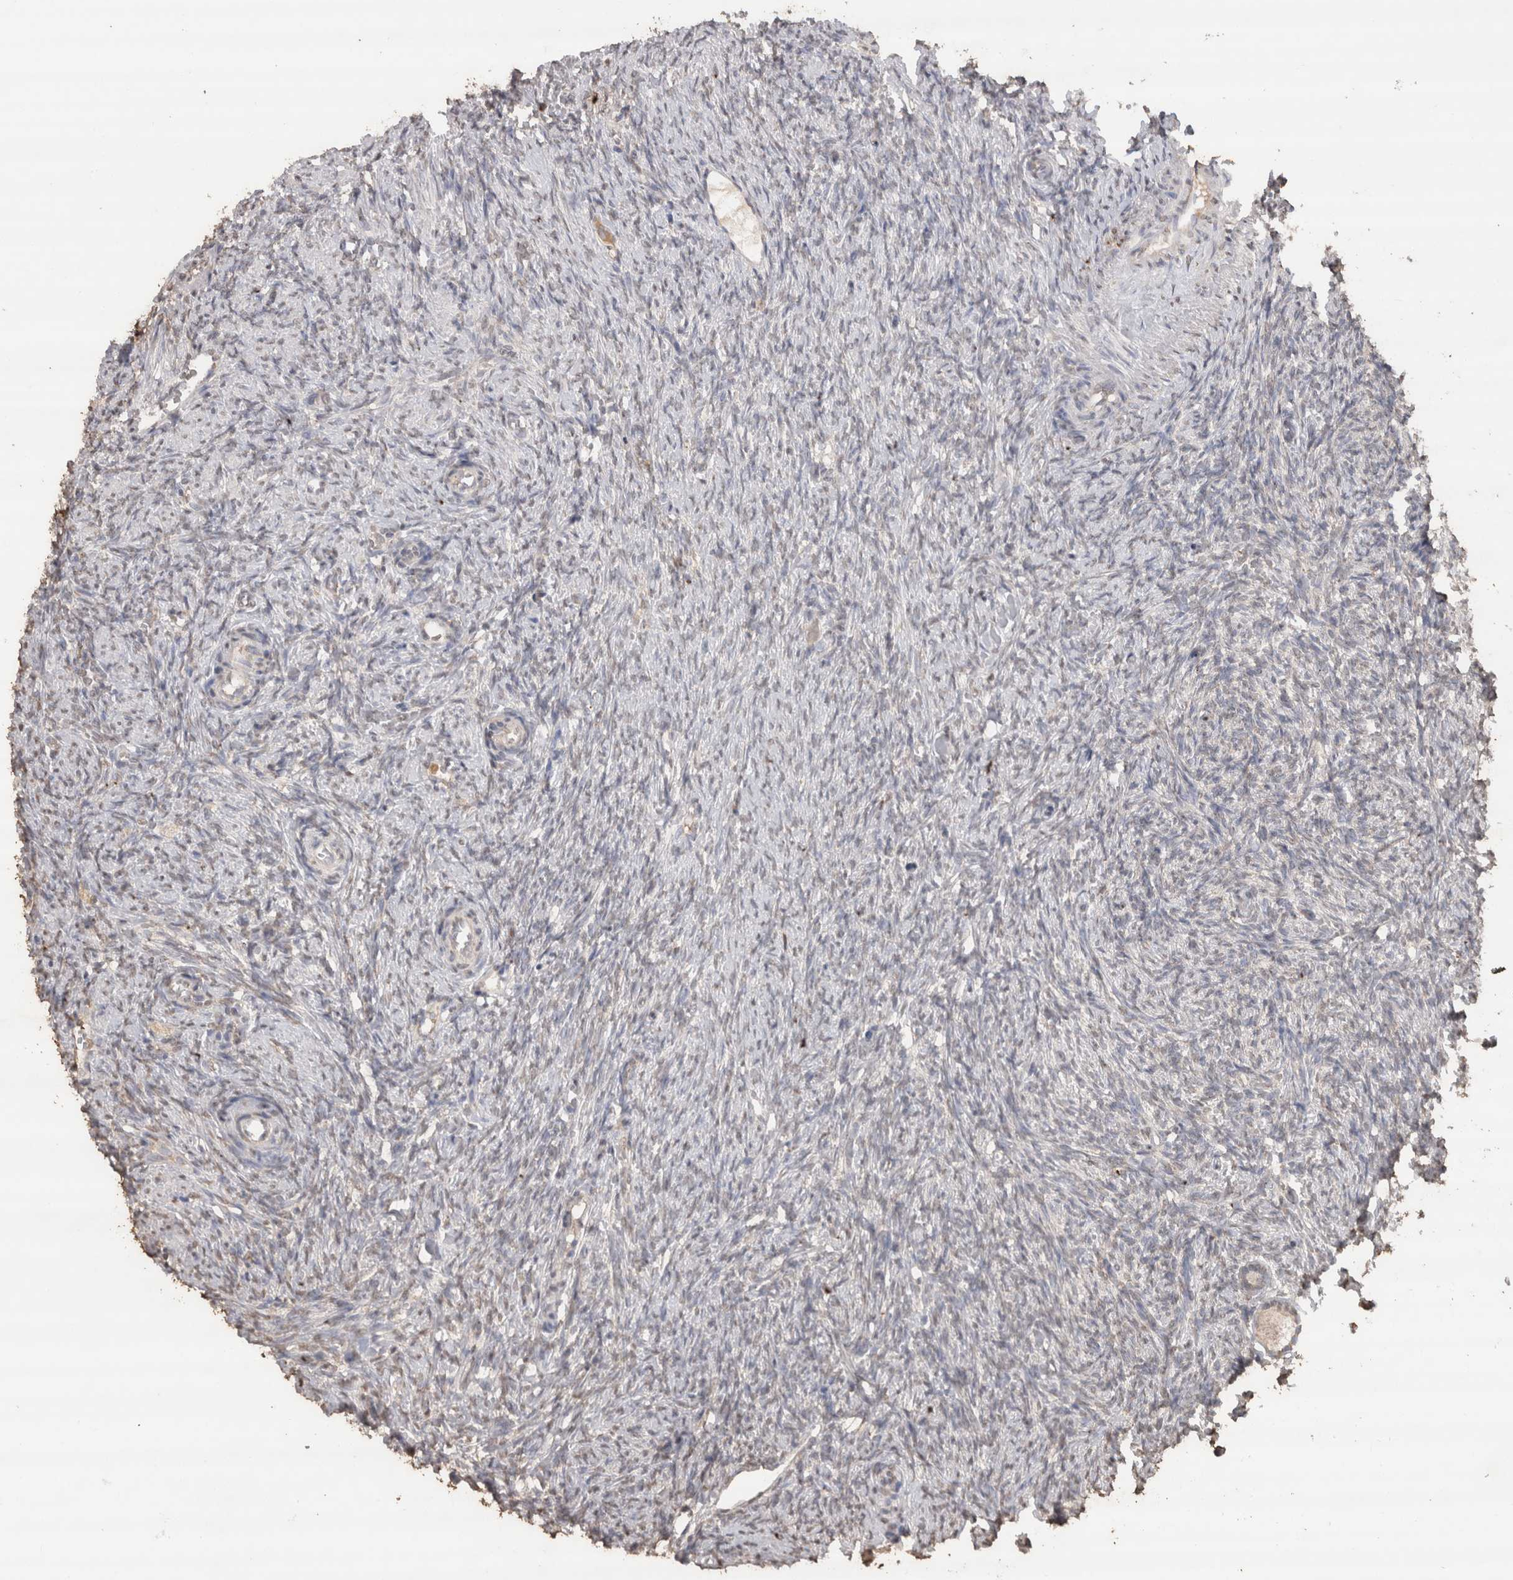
{"staining": {"intensity": "weak", "quantity": ">75%", "location": "cytoplasmic/membranous"}, "tissue": "ovary", "cell_type": "Follicle cells", "image_type": "normal", "snomed": [{"axis": "morphology", "description": "Normal tissue, NOS"}, {"axis": "topography", "description": "Ovary"}], "caption": "Protein staining displays weak cytoplasmic/membranous staining in about >75% of follicle cells in benign ovary. The protein is shown in brown color, while the nuclei are stained blue.", "gene": "CRELD2", "patient": {"sex": "female", "age": 41}}